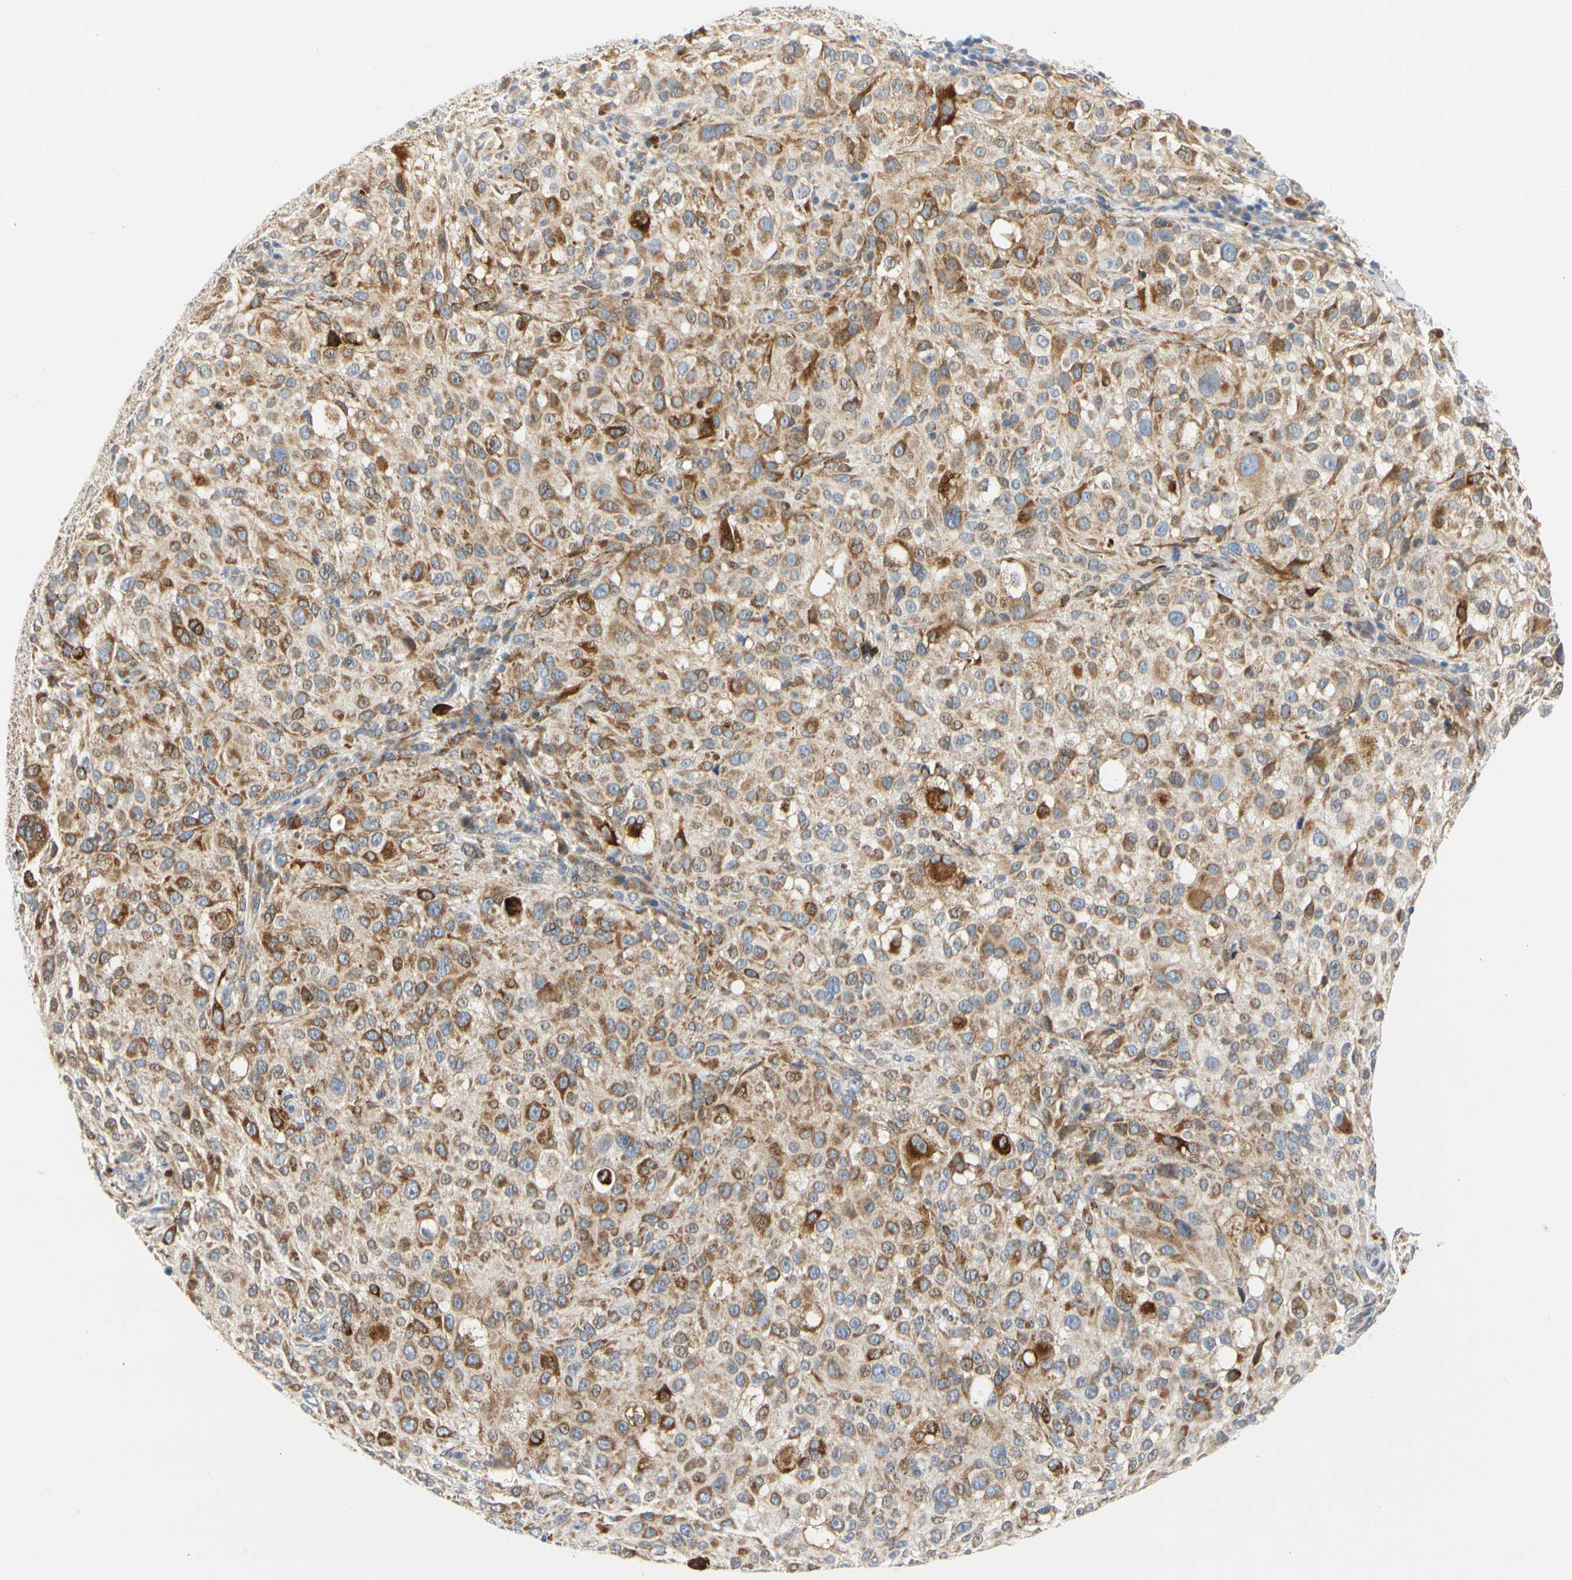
{"staining": {"intensity": "moderate", "quantity": ">75%", "location": "cytoplasmic/membranous"}, "tissue": "melanoma", "cell_type": "Tumor cells", "image_type": "cancer", "snomed": [{"axis": "morphology", "description": "Necrosis, NOS"}, {"axis": "morphology", "description": "Malignant melanoma, NOS"}, {"axis": "topography", "description": "Skin"}], "caption": "The histopathology image shows staining of melanoma, revealing moderate cytoplasmic/membranous protein staining (brown color) within tumor cells. The staining was performed using DAB (3,3'-diaminobenzidine) to visualize the protein expression in brown, while the nuclei were stained in blue with hematoxylin (Magnification: 20x).", "gene": "ZNF236", "patient": {"sex": "female", "age": 87}}